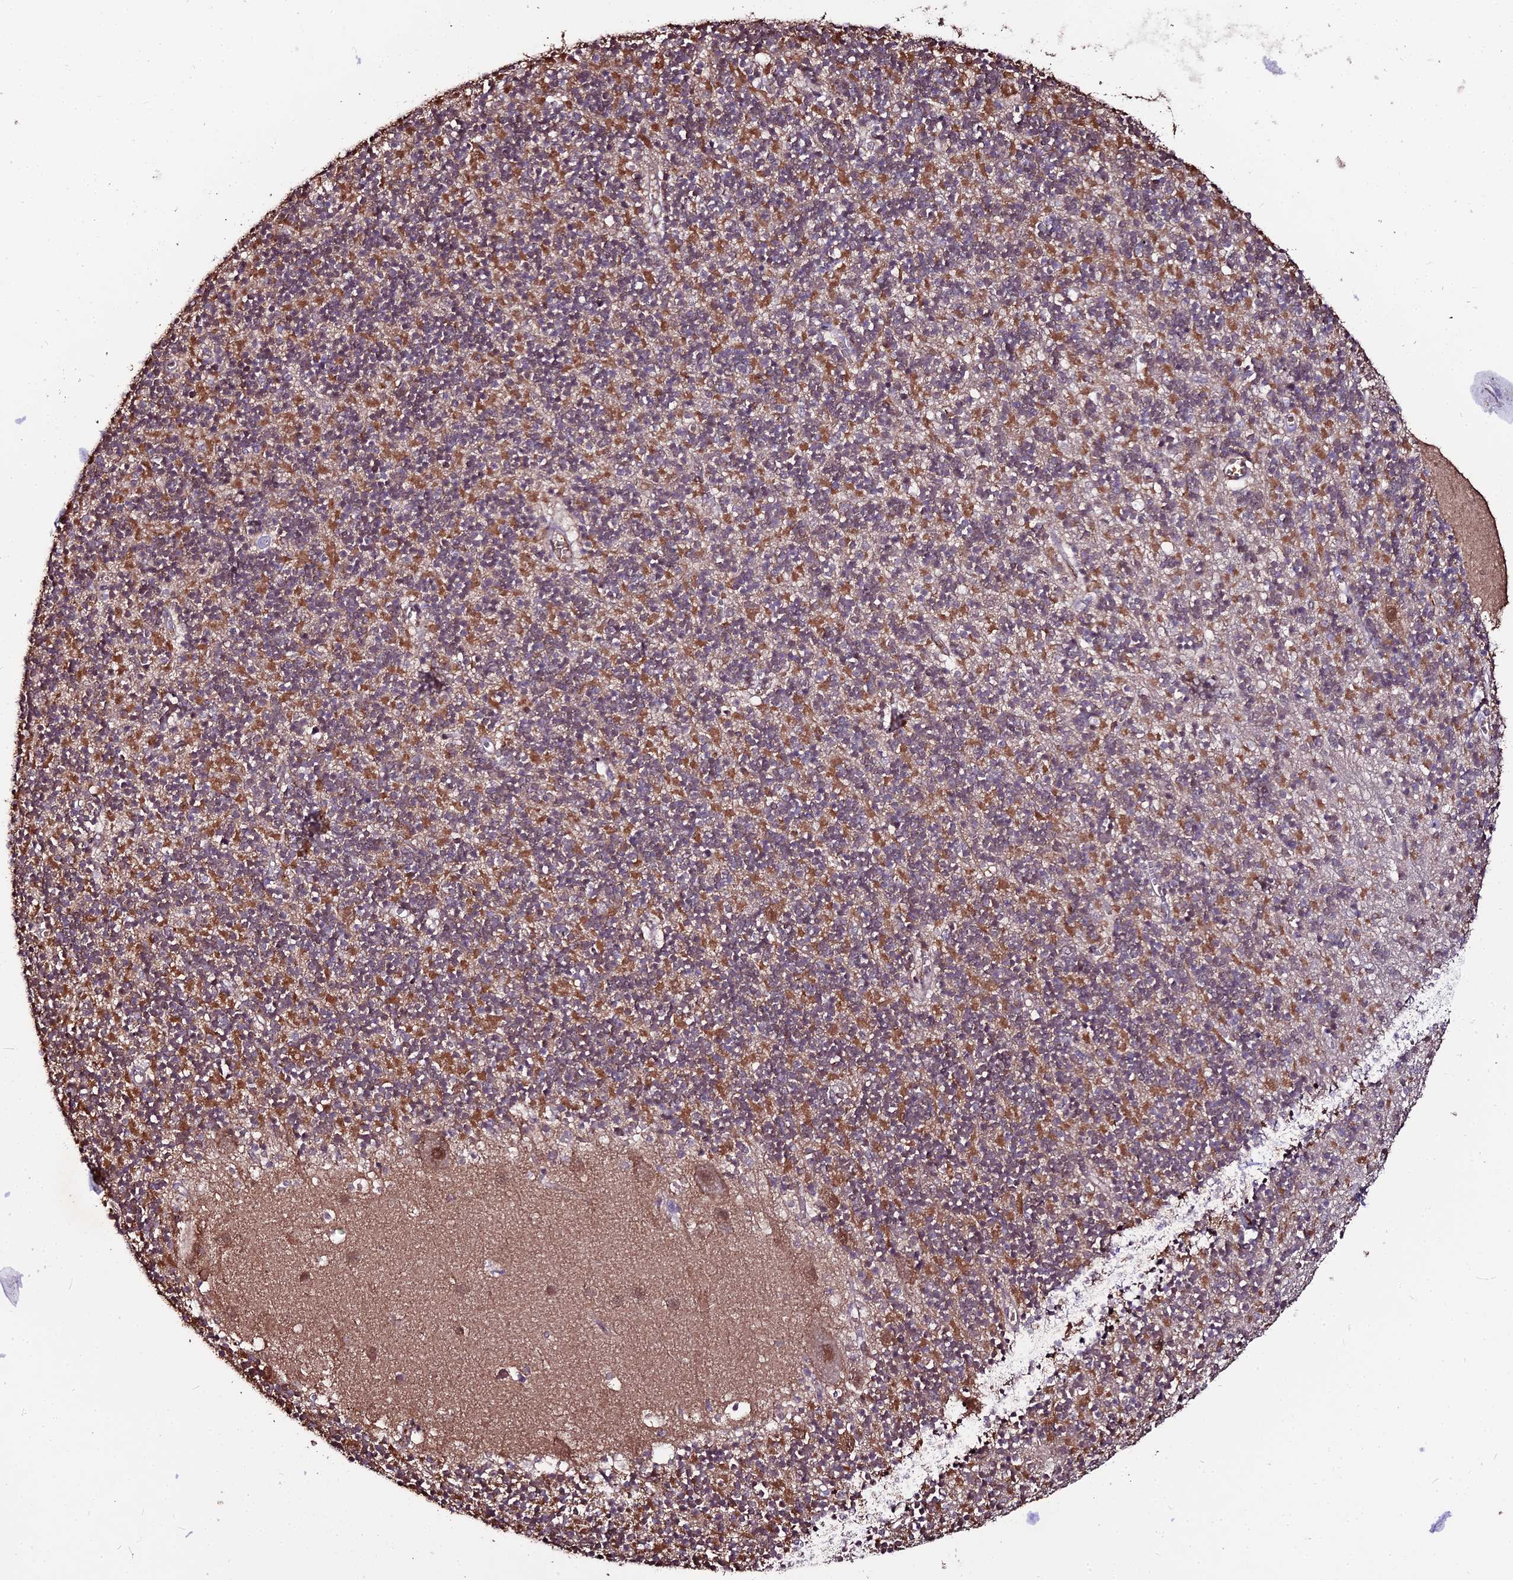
{"staining": {"intensity": "moderate", "quantity": "25%-75%", "location": "cytoplasmic/membranous"}, "tissue": "cerebellum", "cell_type": "Cells in granular layer", "image_type": "normal", "snomed": [{"axis": "morphology", "description": "Normal tissue, NOS"}, {"axis": "topography", "description": "Cerebellum"}], "caption": "This micrograph shows benign cerebellum stained with IHC to label a protein in brown. The cytoplasmic/membranous of cells in granular layer show moderate positivity for the protein. Nuclei are counter-stained blue.", "gene": "ZDBF2", "patient": {"sex": "male", "age": 54}}